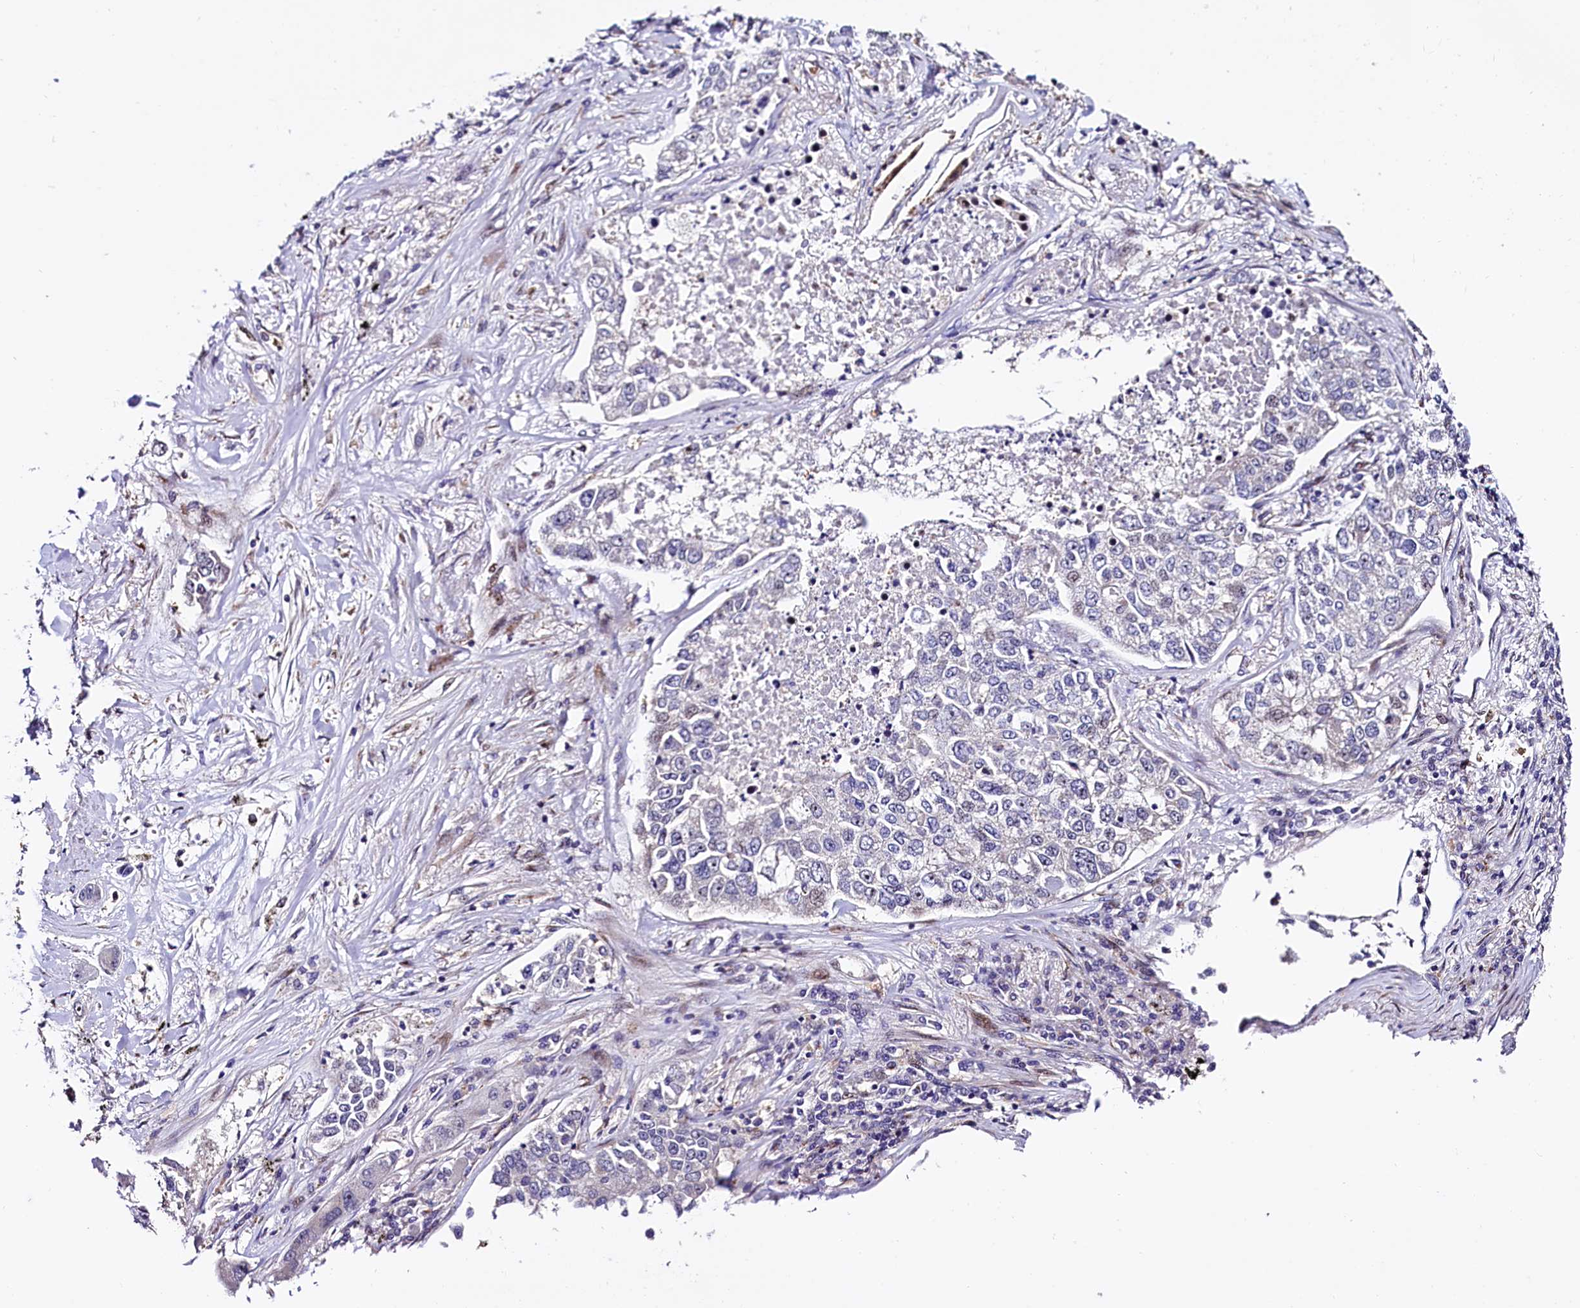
{"staining": {"intensity": "moderate", "quantity": "<25%", "location": "nuclear"}, "tissue": "lung cancer", "cell_type": "Tumor cells", "image_type": "cancer", "snomed": [{"axis": "morphology", "description": "Adenocarcinoma, NOS"}, {"axis": "topography", "description": "Lung"}], "caption": "The micrograph reveals immunohistochemical staining of lung cancer (adenocarcinoma). There is moderate nuclear staining is identified in about <25% of tumor cells.", "gene": "TRMT112", "patient": {"sex": "male", "age": 49}}